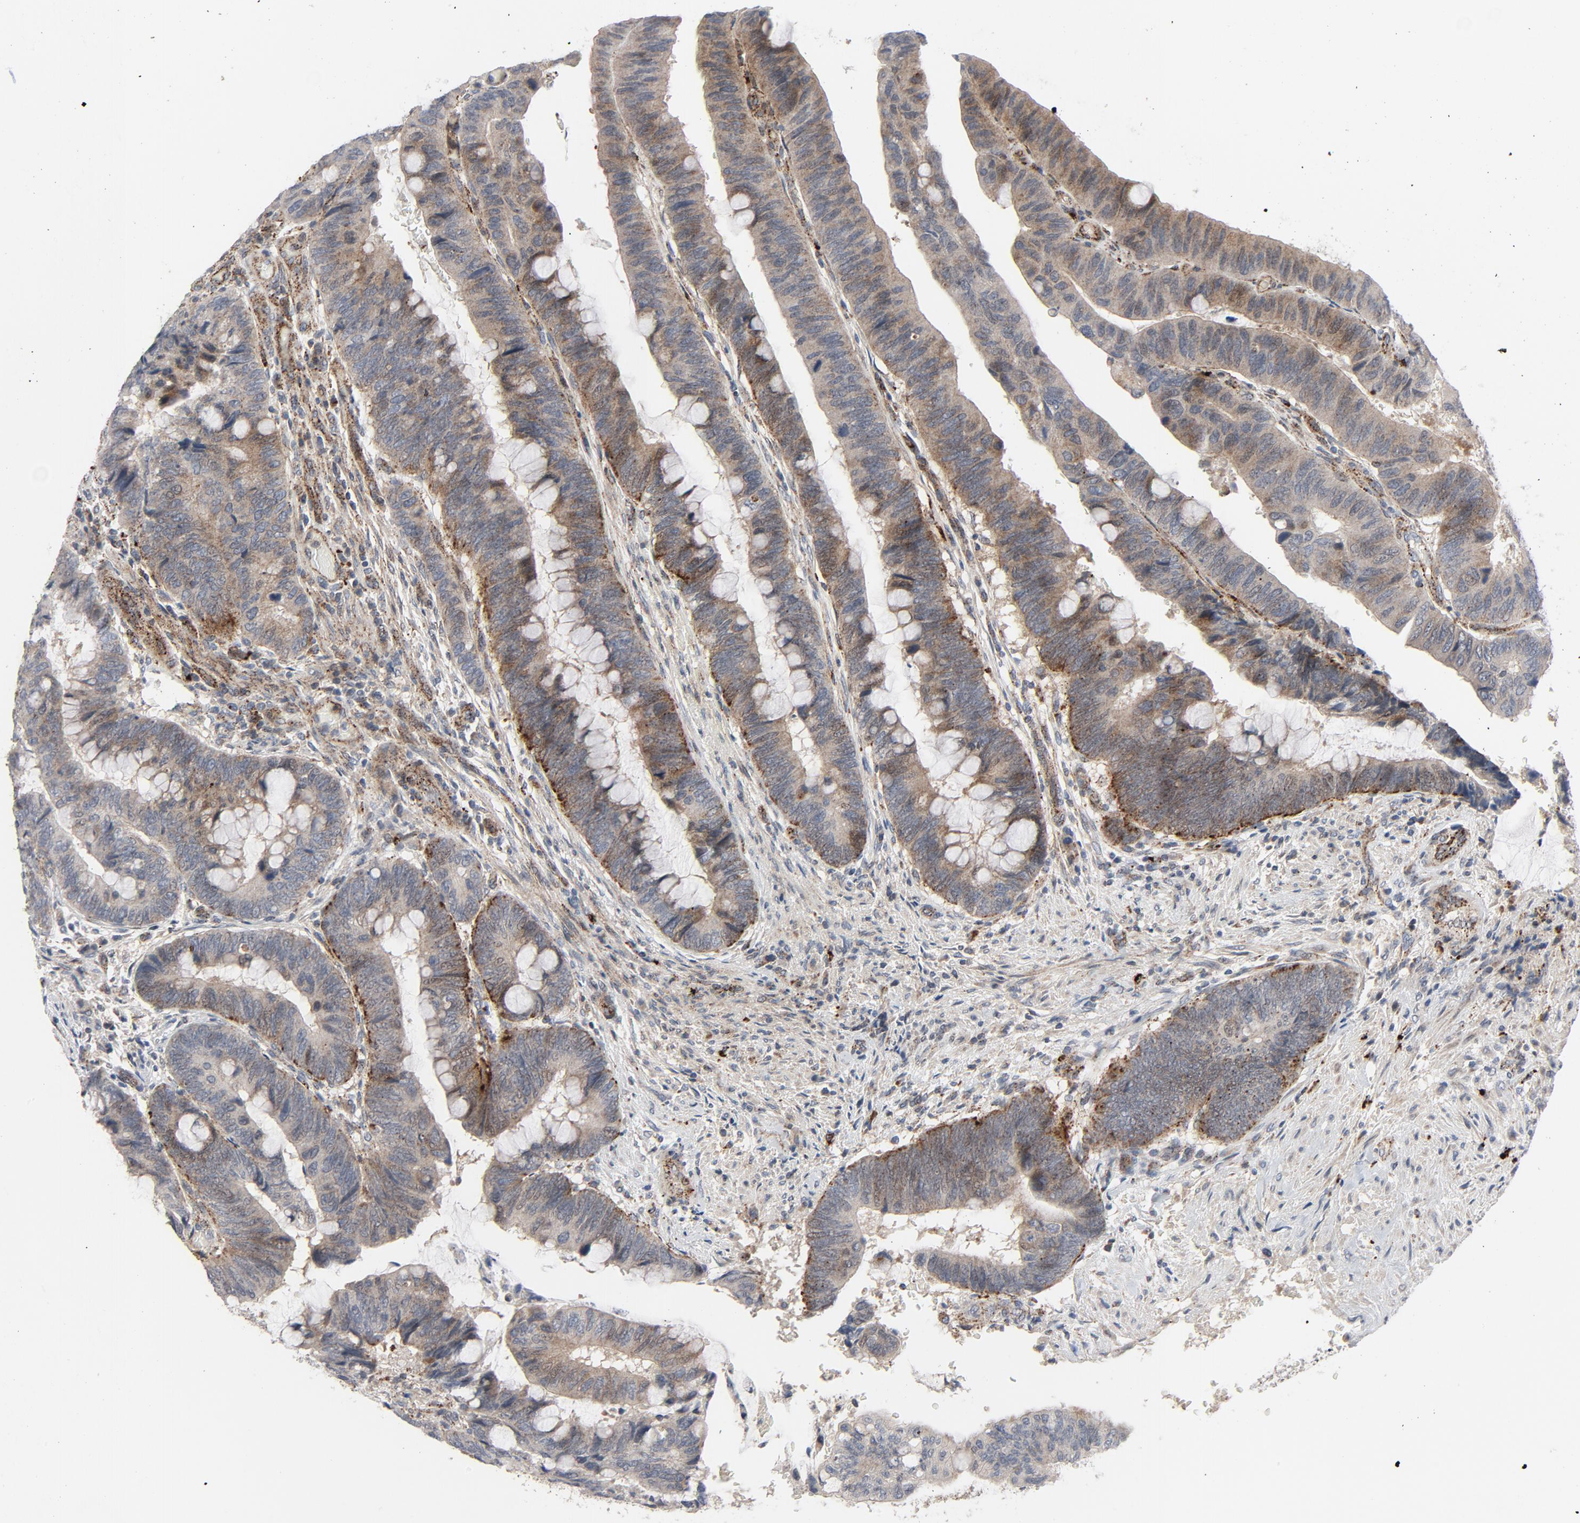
{"staining": {"intensity": "moderate", "quantity": ">75%", "location": "cytoplasmic/membranous"}, "tissue": "colorectal cancer", "cell_type": "Tumor cells", "image_type": "cancer", "snomed": [{"axis": "morphology", "description": "Normal tissue, NOS"}, {"axis": "morphology", "description": "Adenocarcinoma, NOS"}, {"axis": "topography", "description": "Rectum"}], "caption": "Tumor cells show moderate cytoplasmic/membranous staining in about >75% of cells in colorectal cancer.", "gene": "AKT2", "patient": {"sex": "male", "age": 92}}